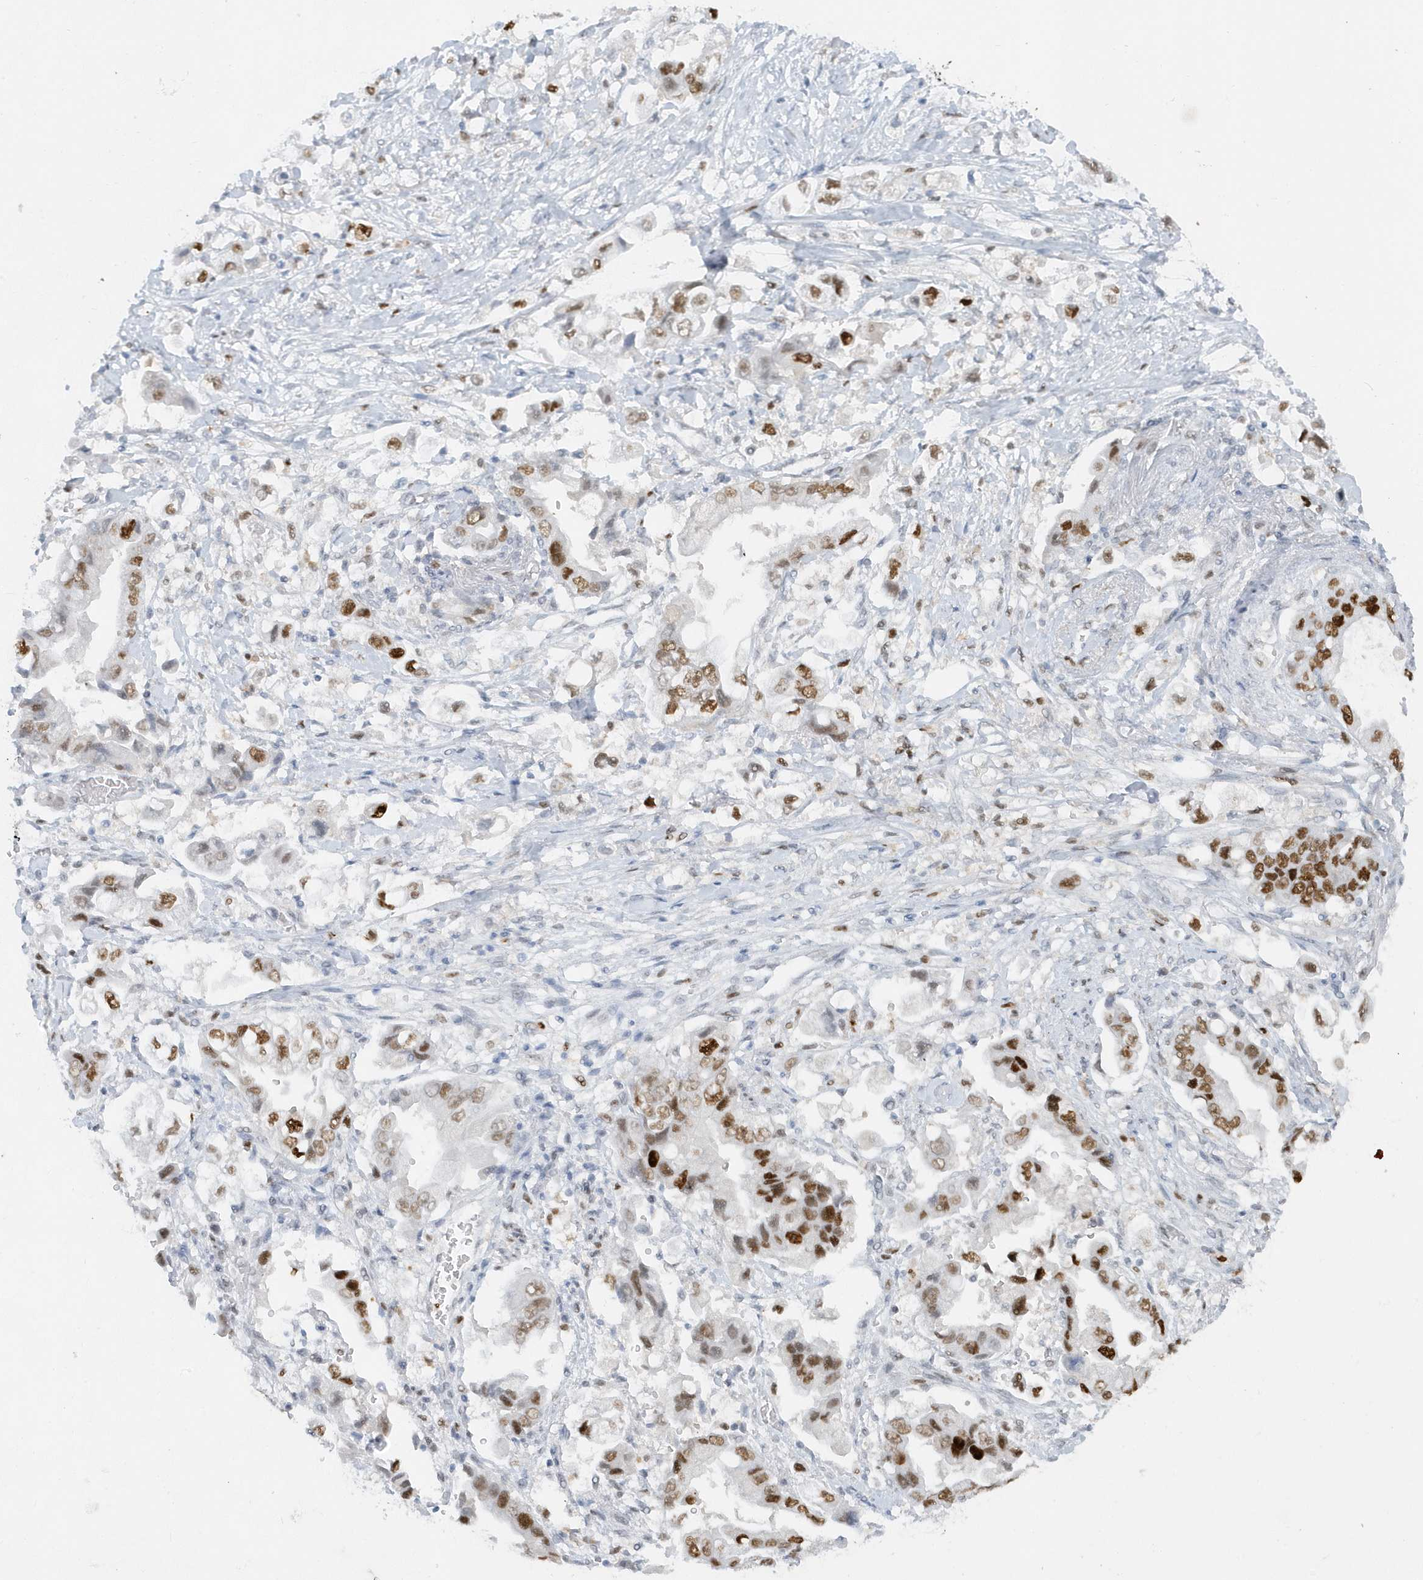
{"staining": {"intensity": "moderate", "quantity": ">75%", "location": "nuclear"}, "tissue": "stomach cancer", "cell_type": "Tumor cells", "image_type": "cancer", "snomed": [{"axis": "morphology", "description": "Adenocarcinoma, NOS"}, {"axis": "topography", "description": "Stomach"}], "caption": "Stomach adenocarcinoma stained for a protein reveals moderate nuclear positivity in tumor cells. (Brightfield microscopy of DAB IHC at high magnification).", "gene": "SMIM34", "patient": {"sex": "male", "age": 62}}